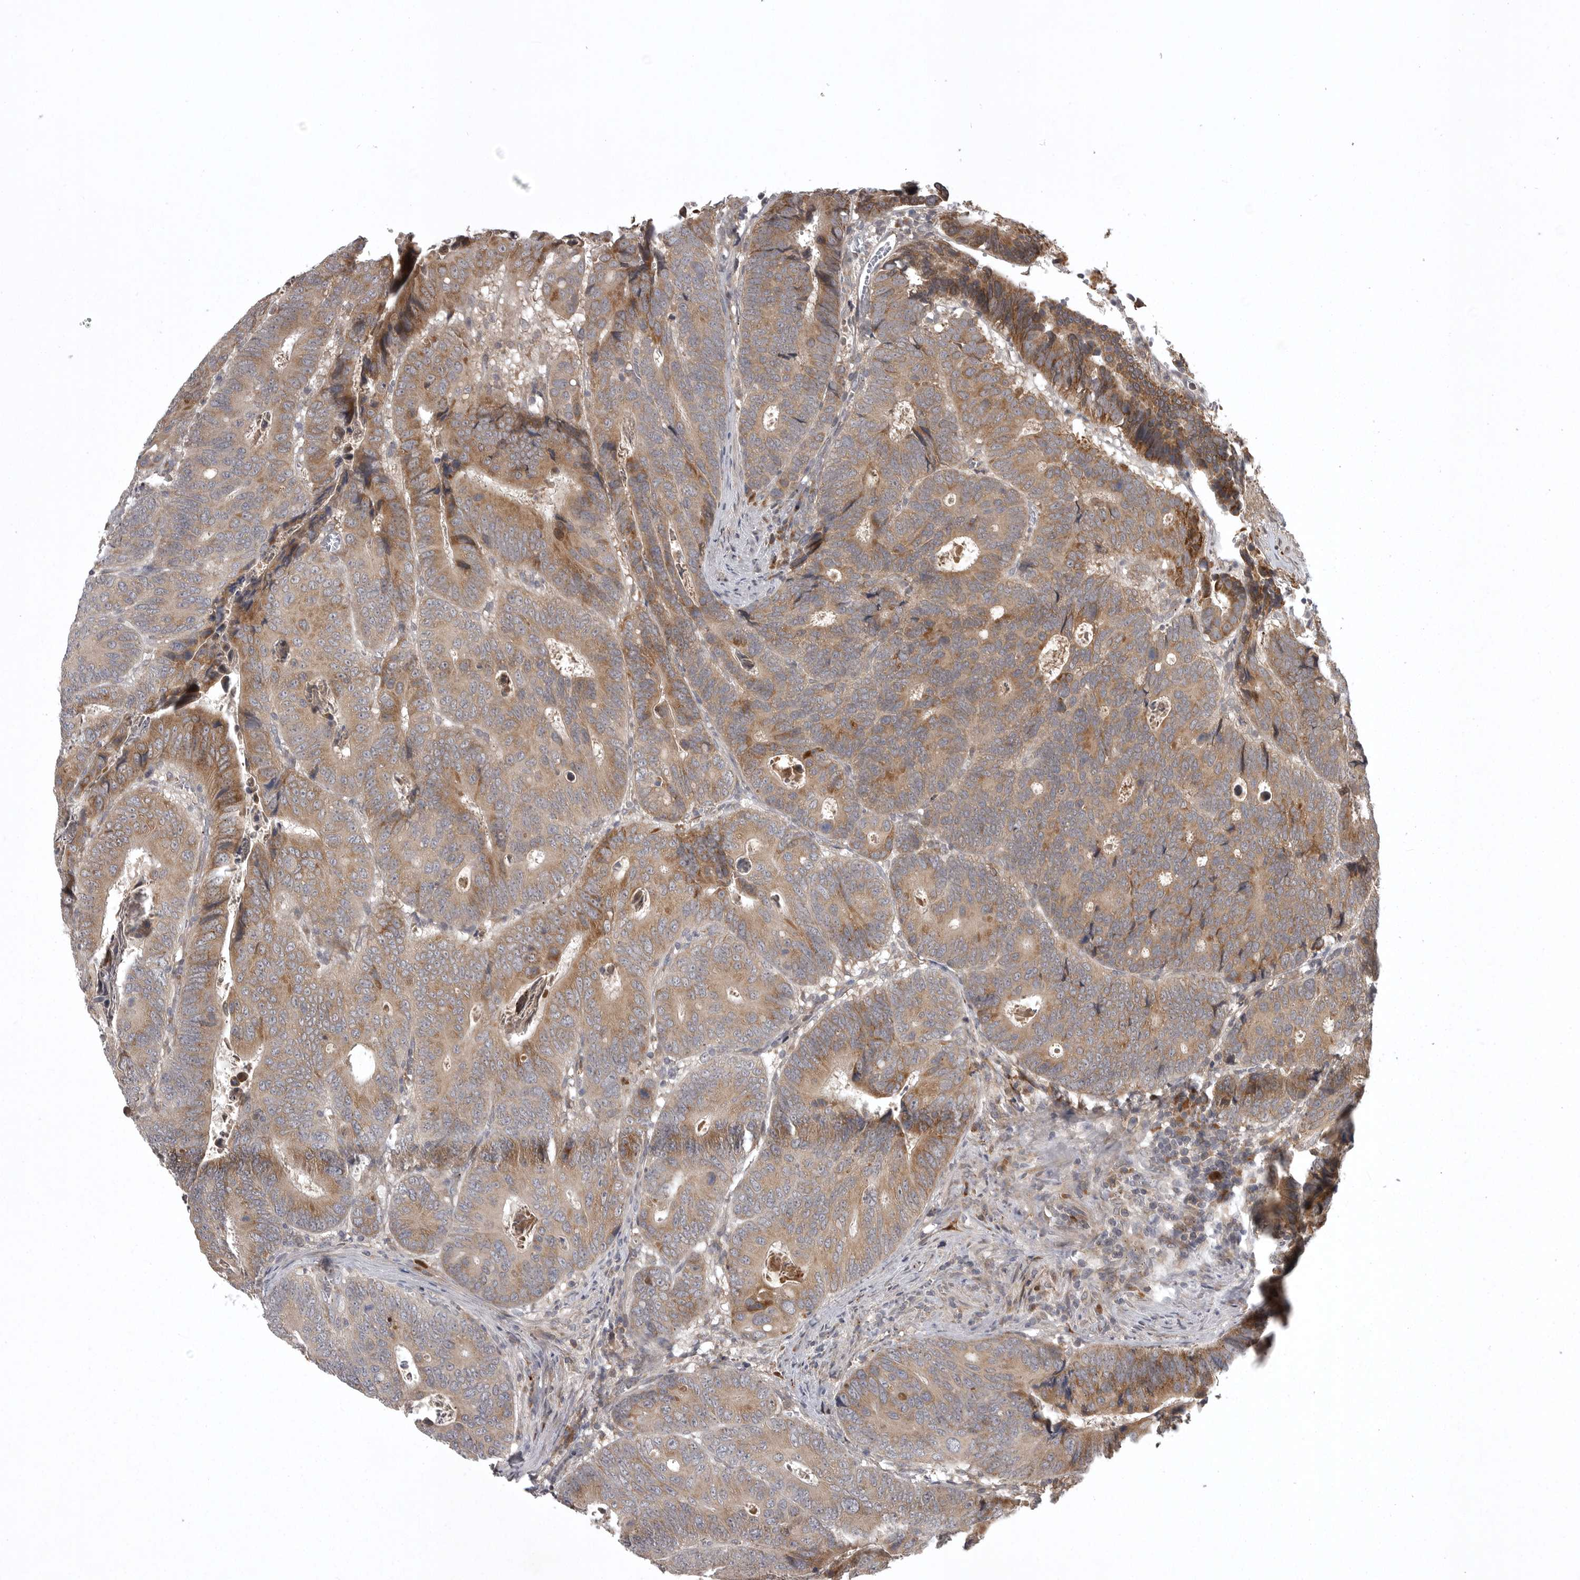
{"staining": {"intensity": "moderate", "quantity": ">75%", "location": "cytoplasmic/membranous"}, "tissue": "colorectal cancer", "cell_type": "Tumor cells", "image_type": "cancer", "snomed": [{"axis": "morphology", "description": "Inflammation, NOS"}, {"axis": "morphology", "description": "Adenocarcinoma, NOS"}, {"axis": "topography", "description": "Colon"}], "caption": "The immunohistochemical stain shows moderate cytoplasmic/membranous expression in tumor cells of adenocarcinoma (colorectal) tissue. (Stains: DAB (3,3'-diaminobenzidine) in brown, nuclei in blue, Microscopy: brightfield microscopy at high magnification).", "gene": "GPR31", "patient": {"sex": "male", "age": 72}}